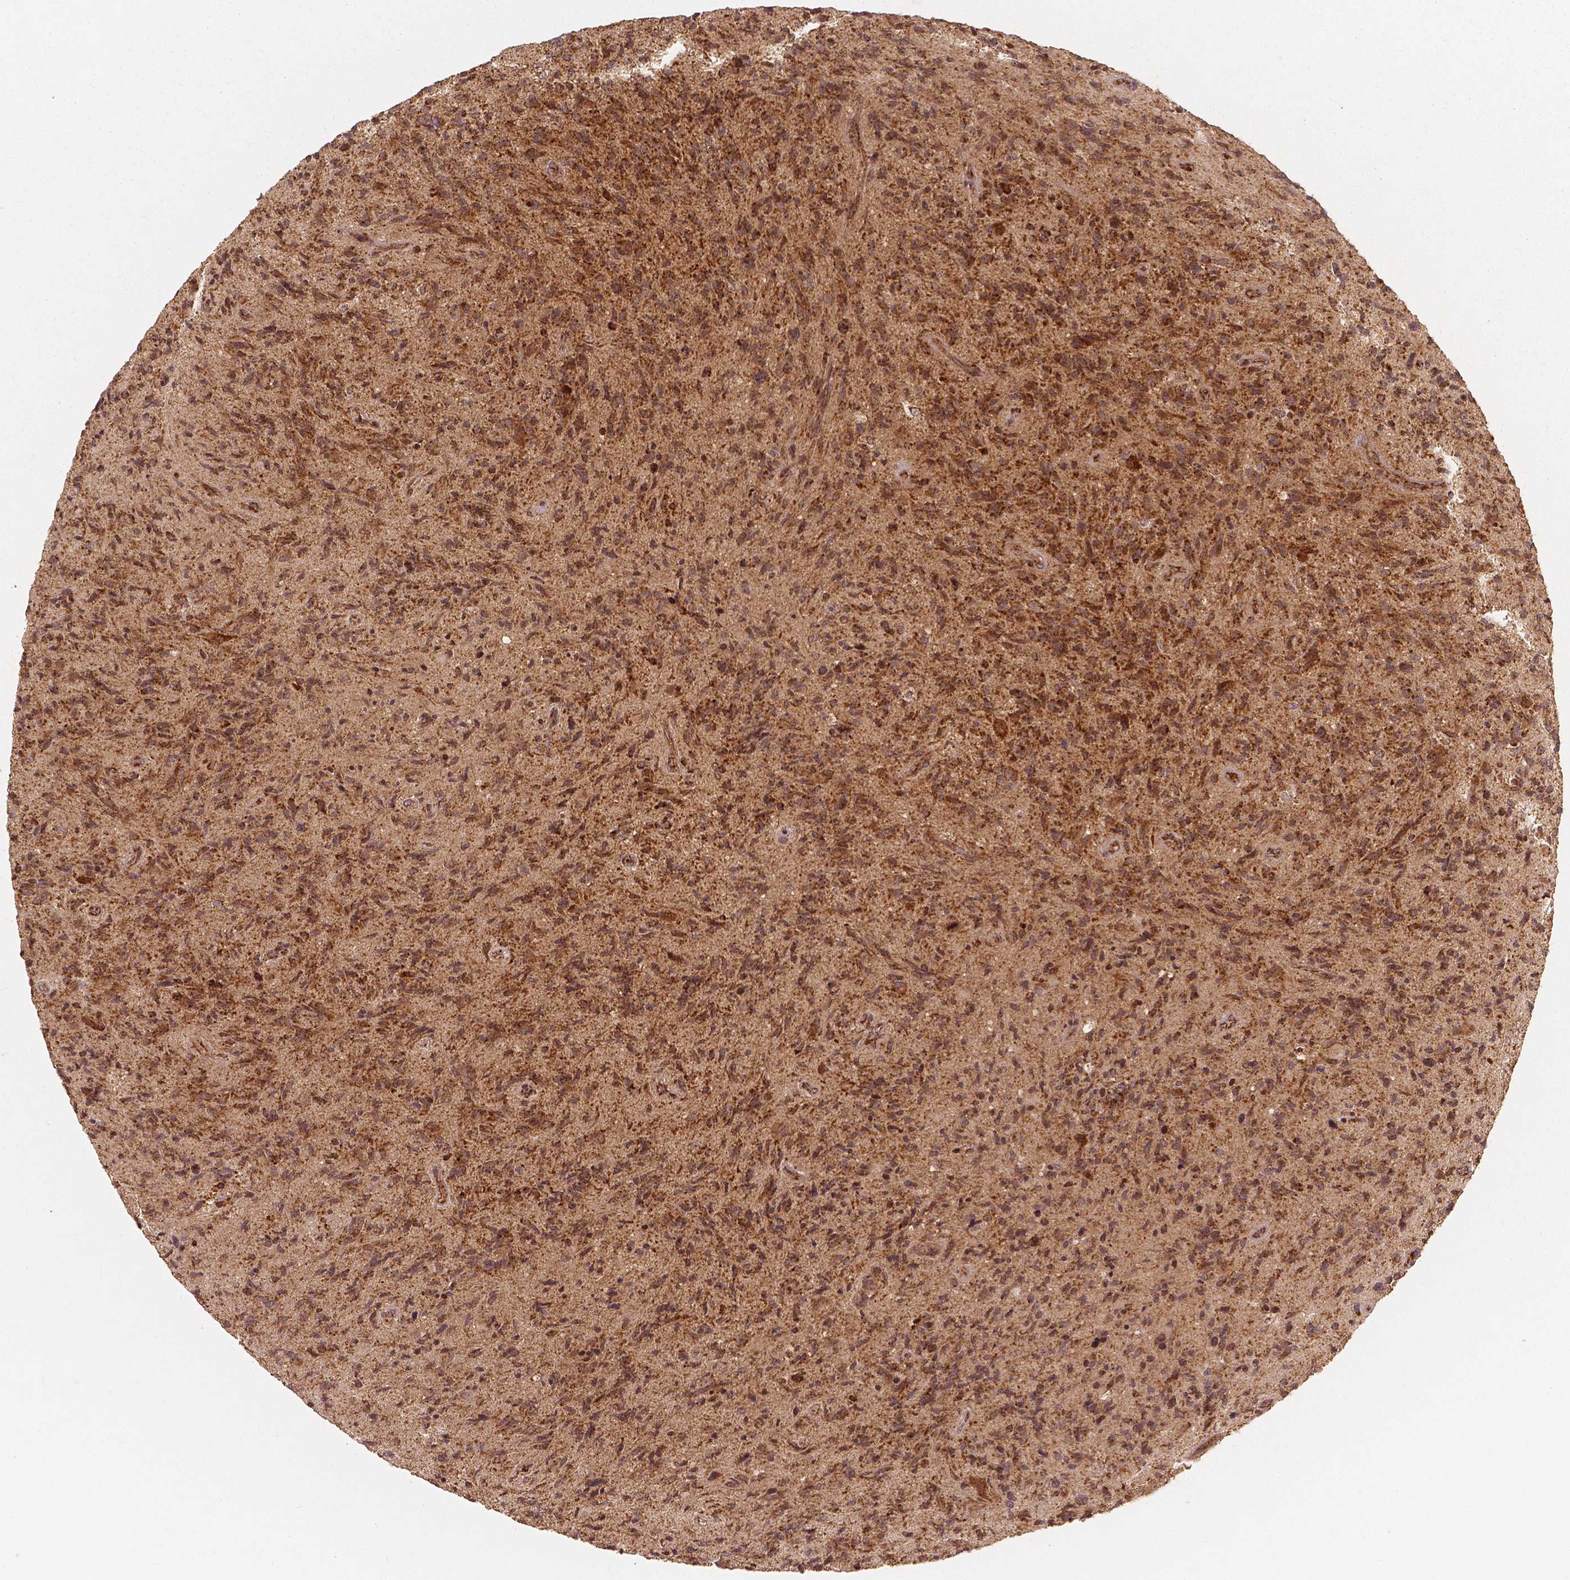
{"staining": {"intensity": "moderate", "quantity": ">75%", "location": "cytoplasmic/membranous"}, "tissue": "glioma", "cell_type": "Tumor cells", "image_type": "cancer", "snomed": [{"axis": "morphology", "description": "Glioma, malignant, High grade"}, {"axis": "topography", "description": "Brain"}], "caption": "DAB immunohistochemical staining of glioma reveals moderate cytoplasmic/membranous protein staining in approximately >75% of tumor cells.", "gene": "PGAM5", "patient": {"sex": "male", "age": 54}}